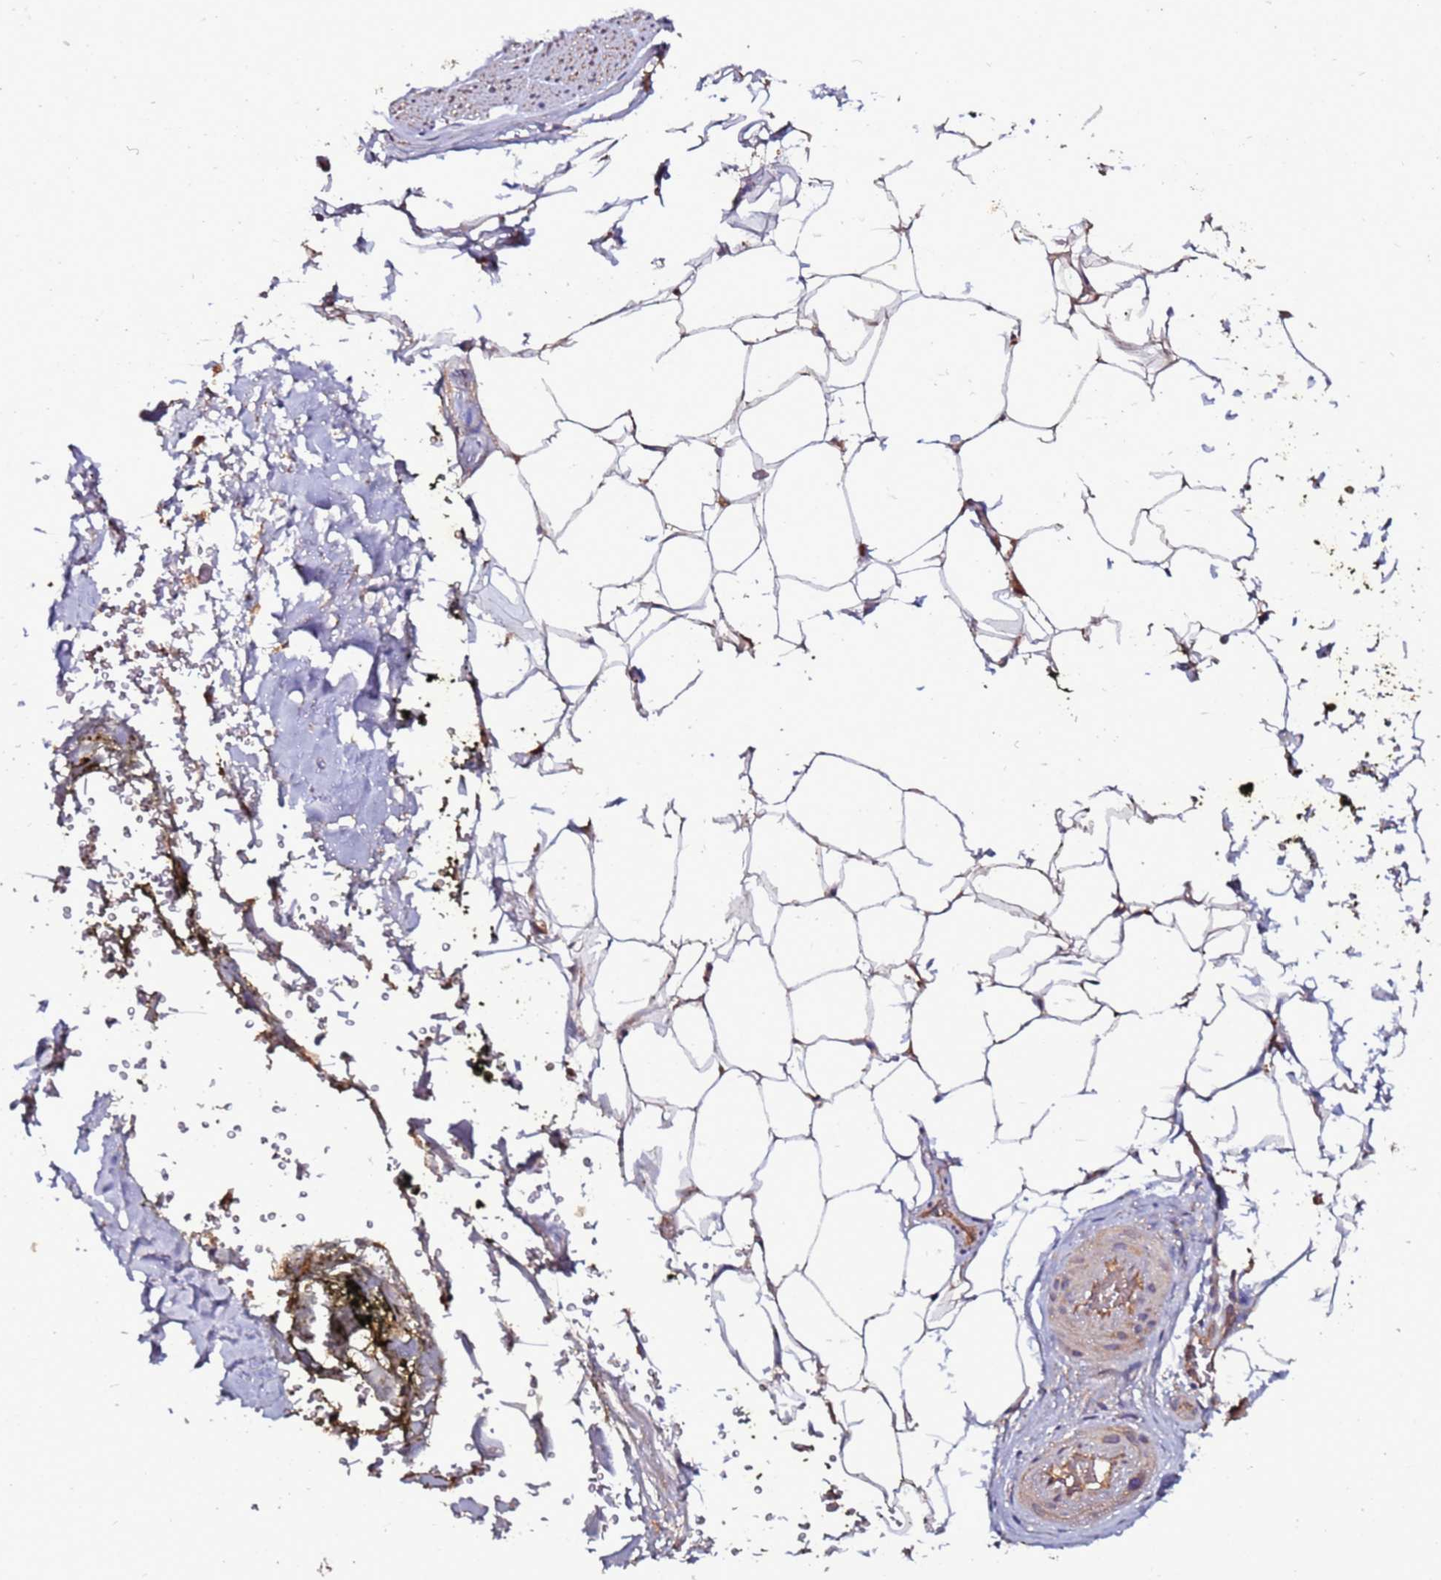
{"staining": {"intensity": "weak", "quantity": "25%-75%", "location": "cytoplasmic/membranous"}, "tissue": "adipose tissue", "cell_type": "Adipocytes", "image_type": "normal", "snomed": [{"axis": "morphology", "description": "Normal tissue, NOS"}, {"axis": "morphology", "description": "Adenocarcinoma, Low grade"}, {"axis": "topography", "description": "Prostate"}, {"axis": "topography", "description": "Peripheral nerve tissue"}], "caption": "About 25%-75% of adipocytes in normal human adipose tissue exhibit weak cytoplasmic/membranous protein expression as visualized by brown immunohistochemical staining.", "gene": "RPS15A", "patient": {"sex": "male", "age": 63}}